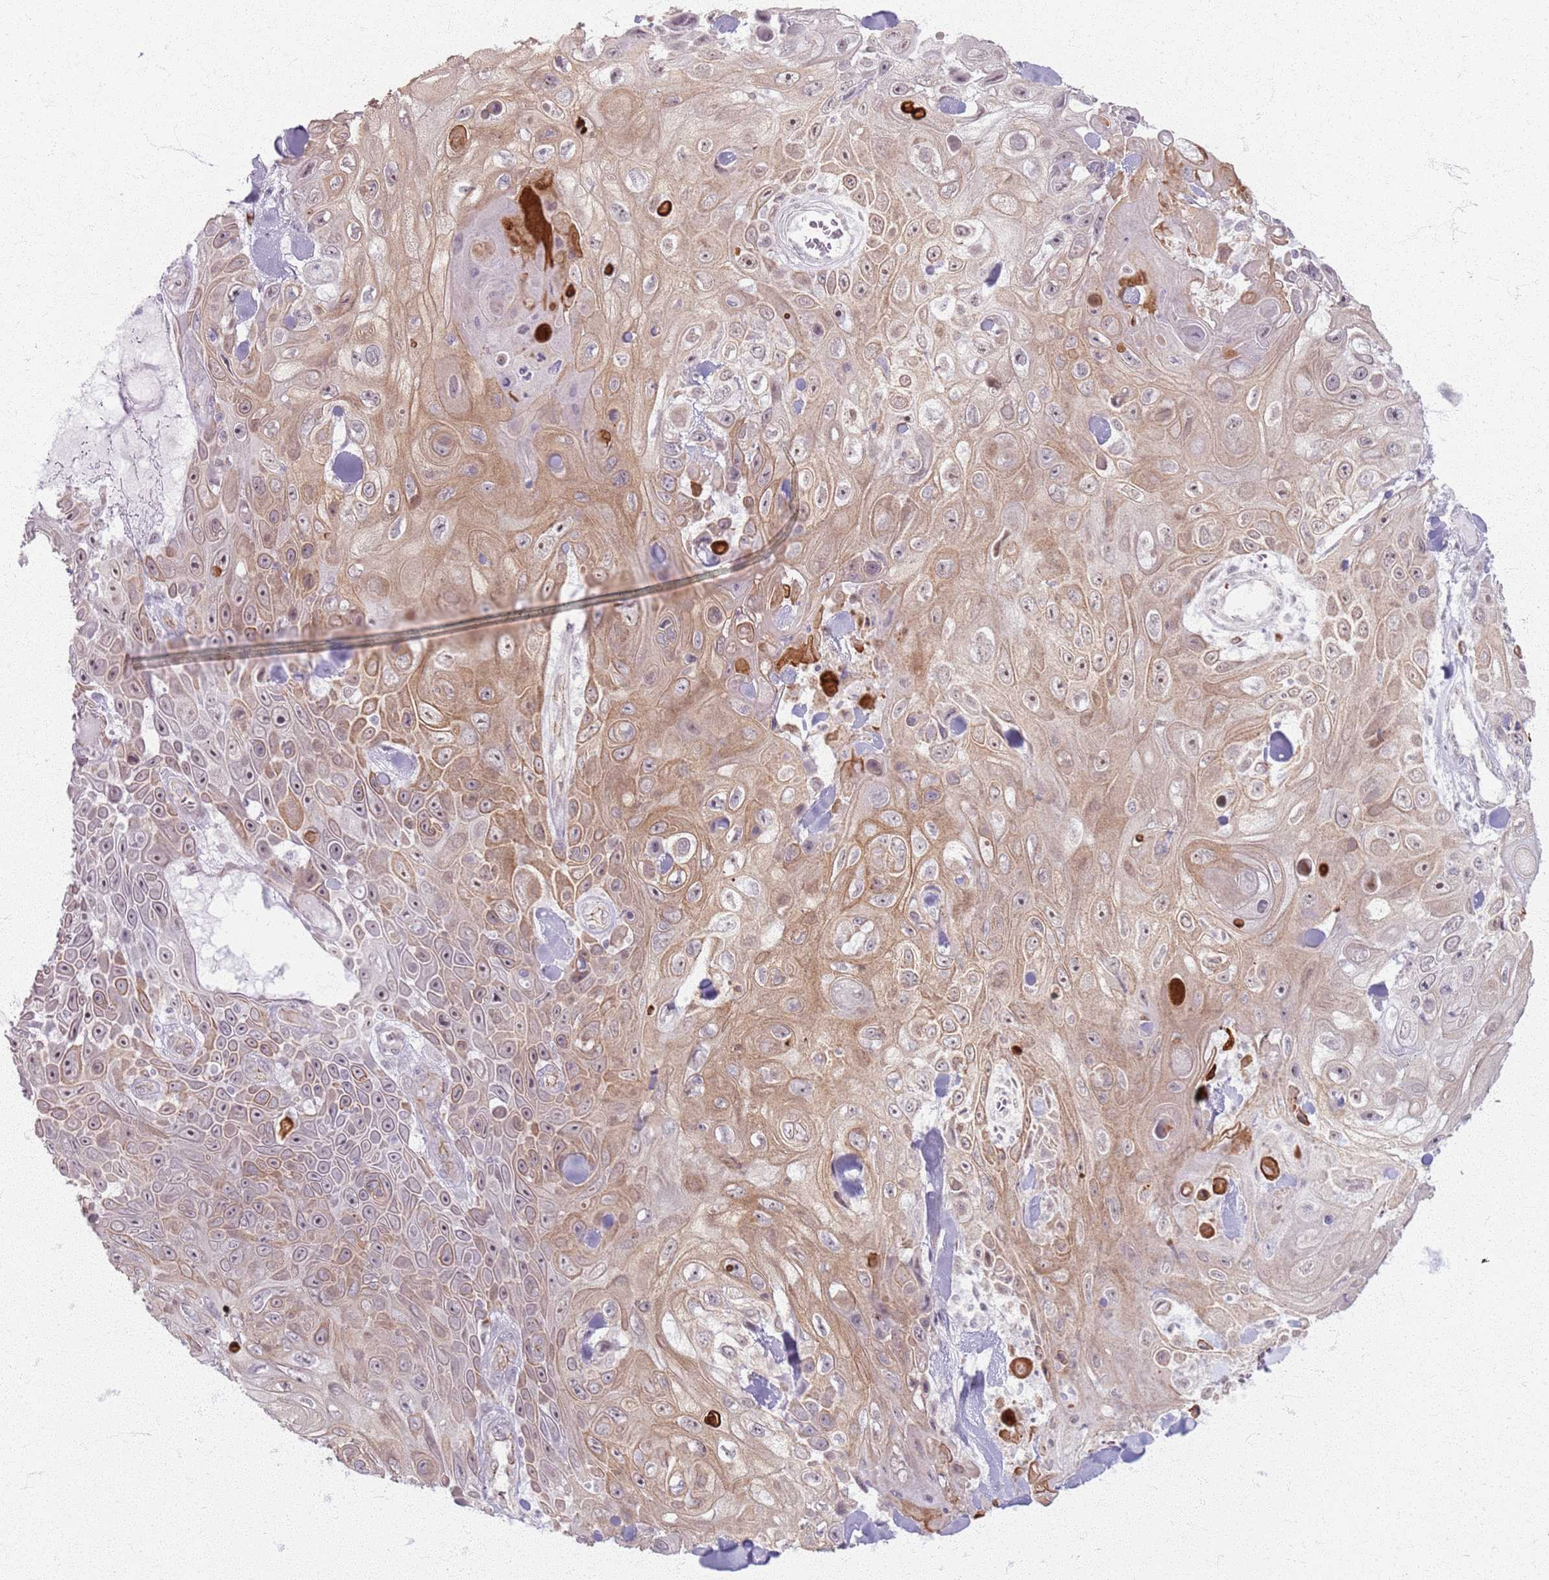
{"staining": {"intensity": "weak", "quantity": ">75%", "location": "cytoplasmic/membranous,nuclear"}, "tissue": "skin cancer", "cell_type": "Tumor cells", "image_type": "cancer", "snomed": [{"axis": "morphology", "description": "Squamous cell carcinoma, NOS"}, {"axis": "topography", "description": "Skin"}], "caption": "Human skin squamous cell carcinoma stained with a brown dye reveals weak cytoplasmic/membranous and nuclear positive expression in about >75% of tumor cells.", "gene": "KCNA5", "patient": {"sex": "male", "age": 82}}